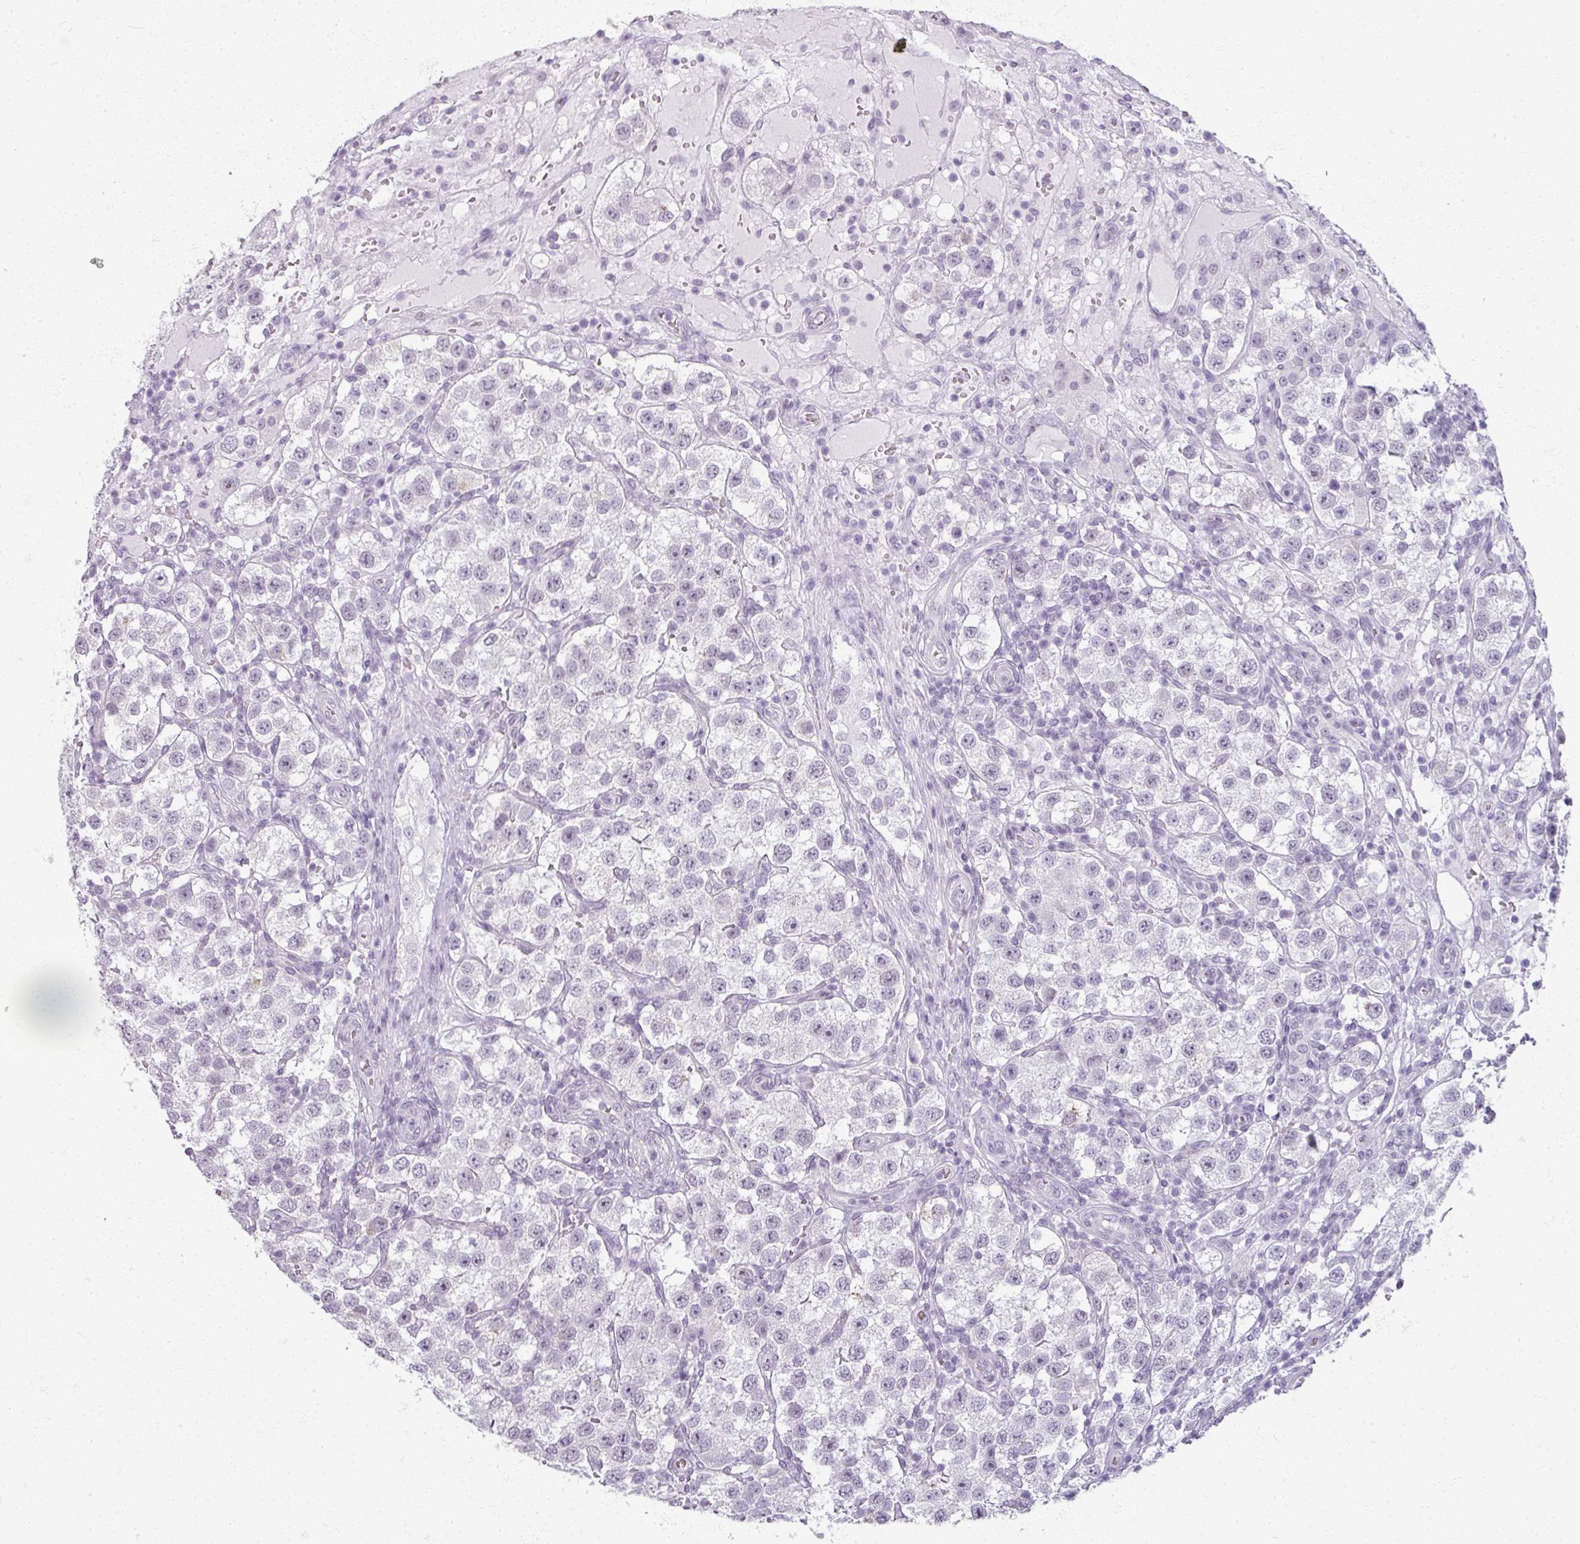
{"staining": {"intensity": "negative", "quantity": "none", "location": "none"}, "tissue": "testis cancer", "cell_type": "Tumor cells", "image_type": "cancer", "snomed": [{"axis": "morphology", "description": "Seminoma, NOS"}, {"axis": "topography", "description": "Testis"}], "caption": "Testis cancer (seminoma) was stained to show a protein in brown. There is no significant positivity in tumor cells.", "gene": "RFPL2", "patient": {"sex": "male", "age": 37}}